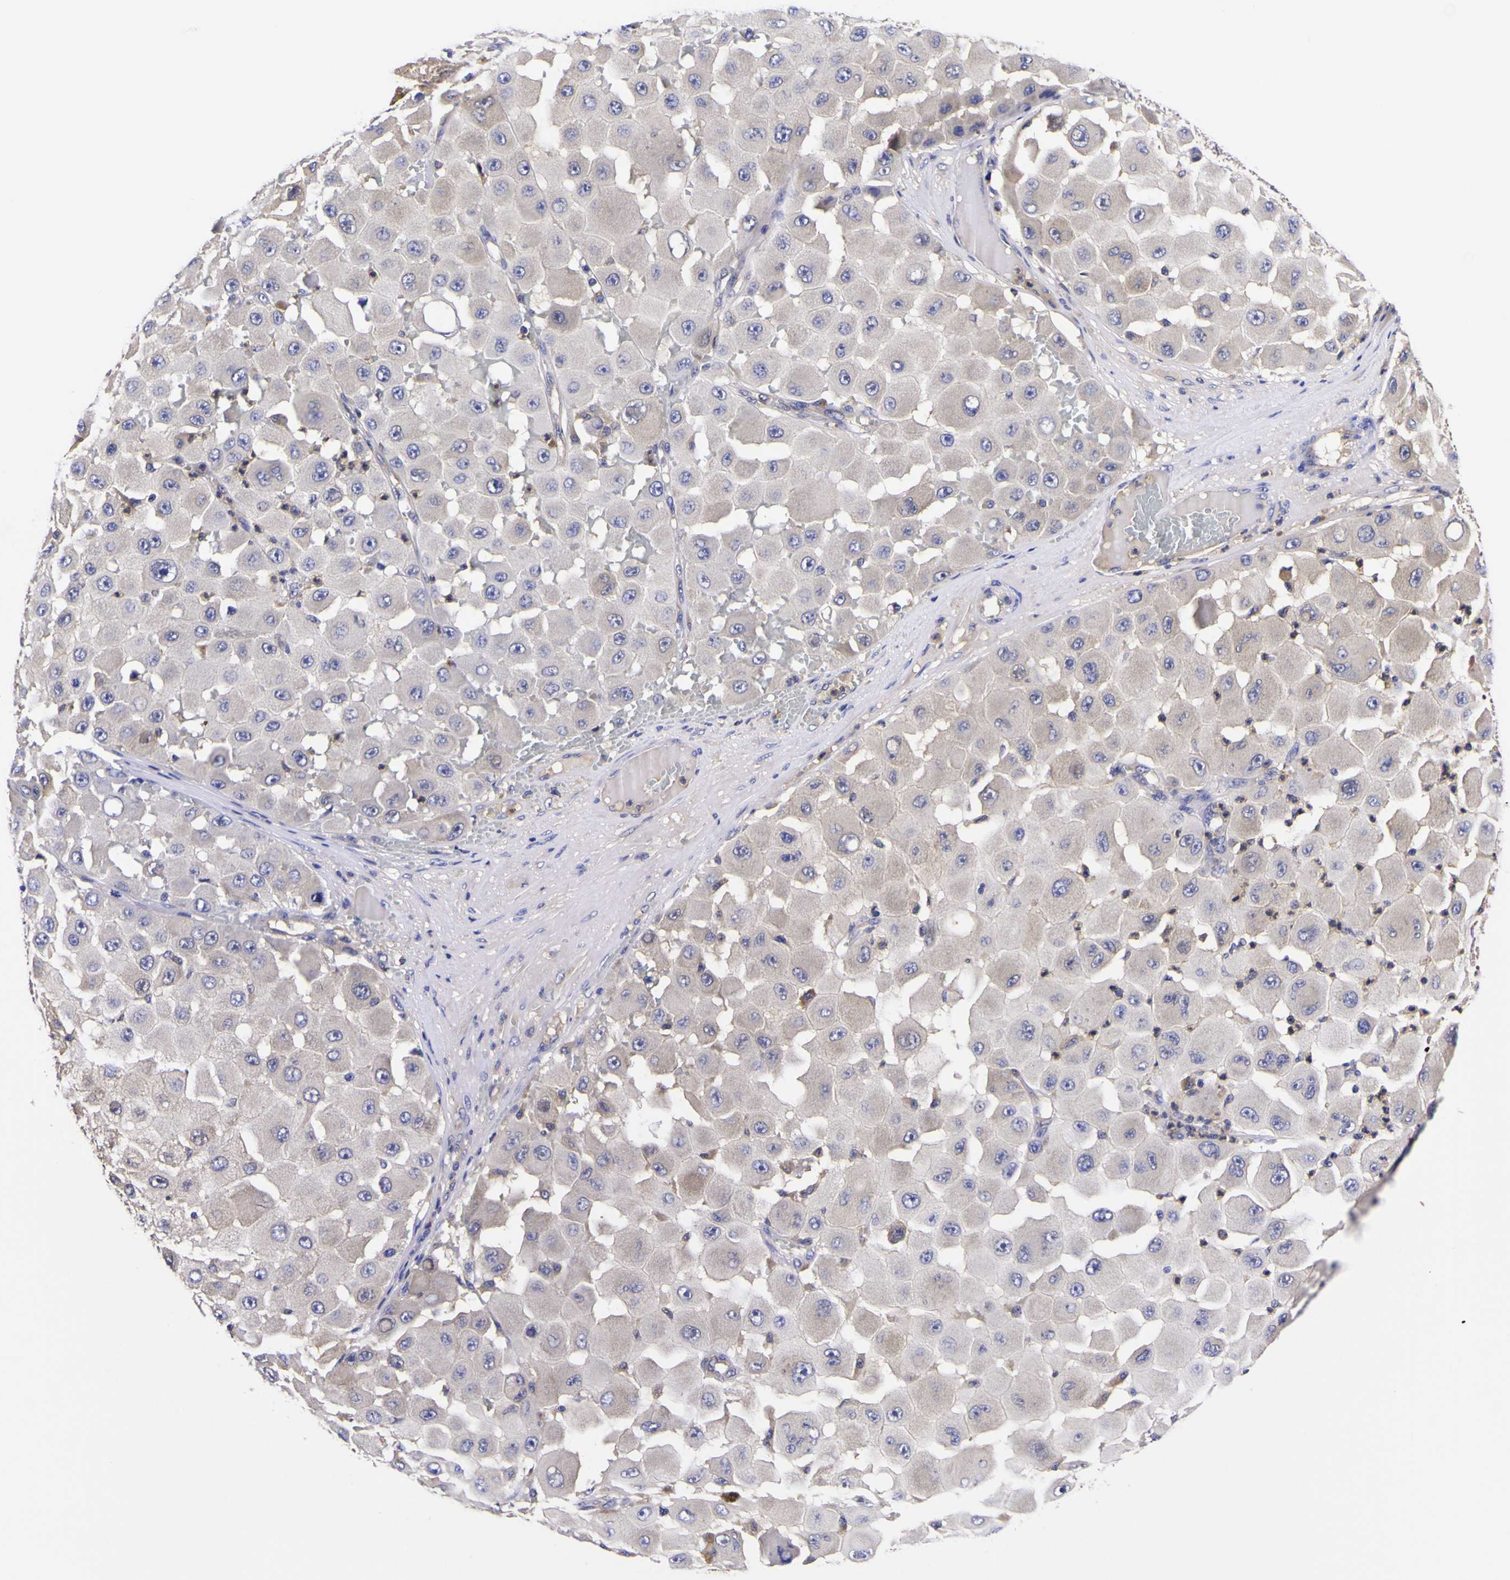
{"staining": {"intensity": "weak", "quantity": "25%-75%", "location": "cytoplasmic/membranous"}, "tissue": "melanoma", "cell_type": "Tumor cells", "image_type": "cancer", "snomed": [{"axis": "morphology", "description": "Malignant melanoma, NOS"}, {"axis": "topography", "description": "Skin"}], "caption": "Tumor cells show weak cytoplasmic/membranous staining in about 25%-75% of cells in melanoma.", "gene": "MAPK14", "patient": {"sex": "female", "age": 81}}